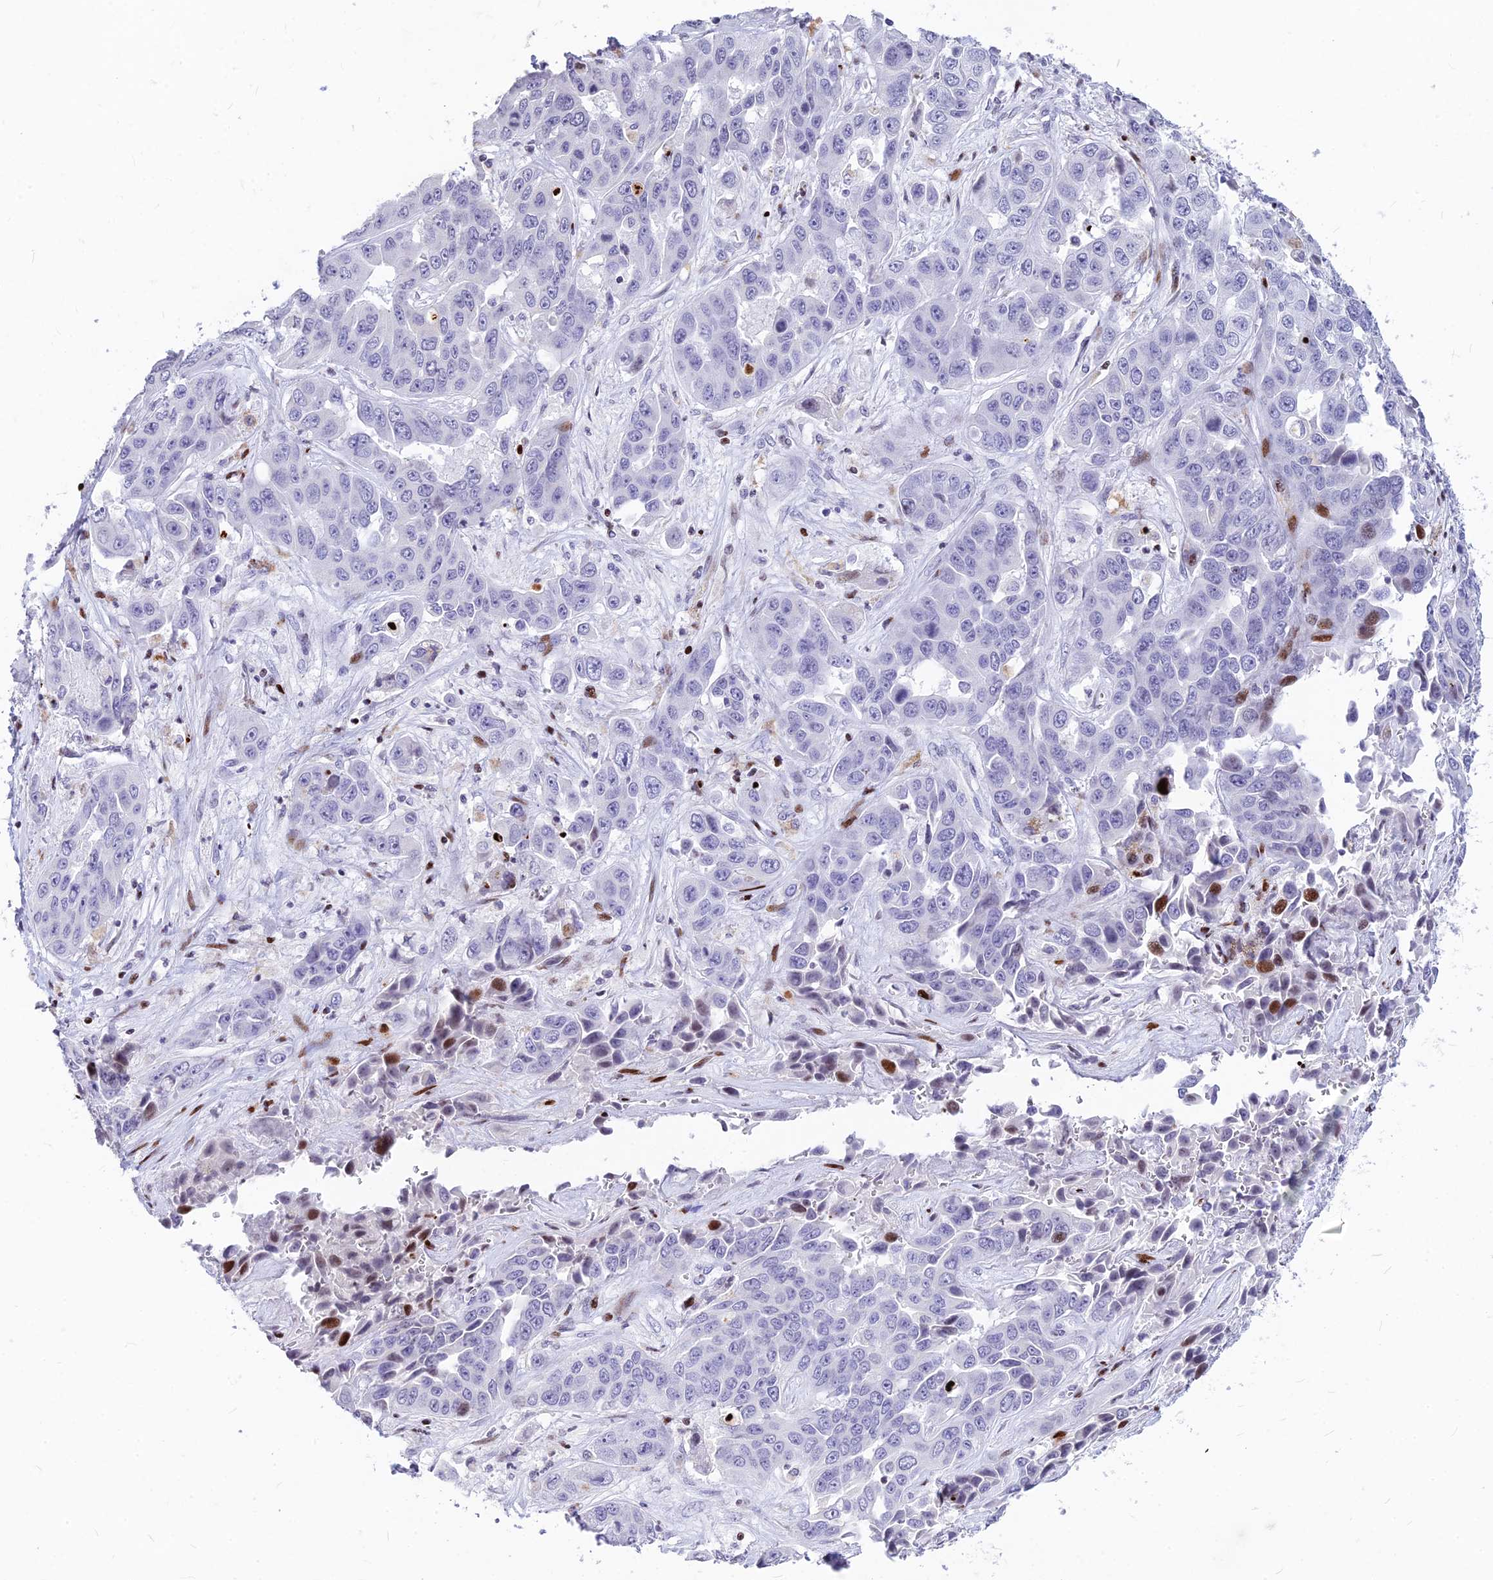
{"staining": {"intensity": "moderate", "quantity": "<25%", "location": "nuclear"}, "tissue": "liver cancer", "cell_type": "Tumor cells", "image_type": "cancer", "snomed": [{"axis": "morphology", "description": "Cholangiocarcinoma"}, {"axis": "topography", "description": "Liver"}], "caption": "High-magnification brightfield microscopy of cholangiocarcinoma (liver) stained with DAB (brown) and counterstained with hematoxylin (blue). tumor cells exhibit moderate nuclear expression is seen in about<25% of cells.", "gene": "PRPS1", "patient": {"sex": "female", "age": 52}}